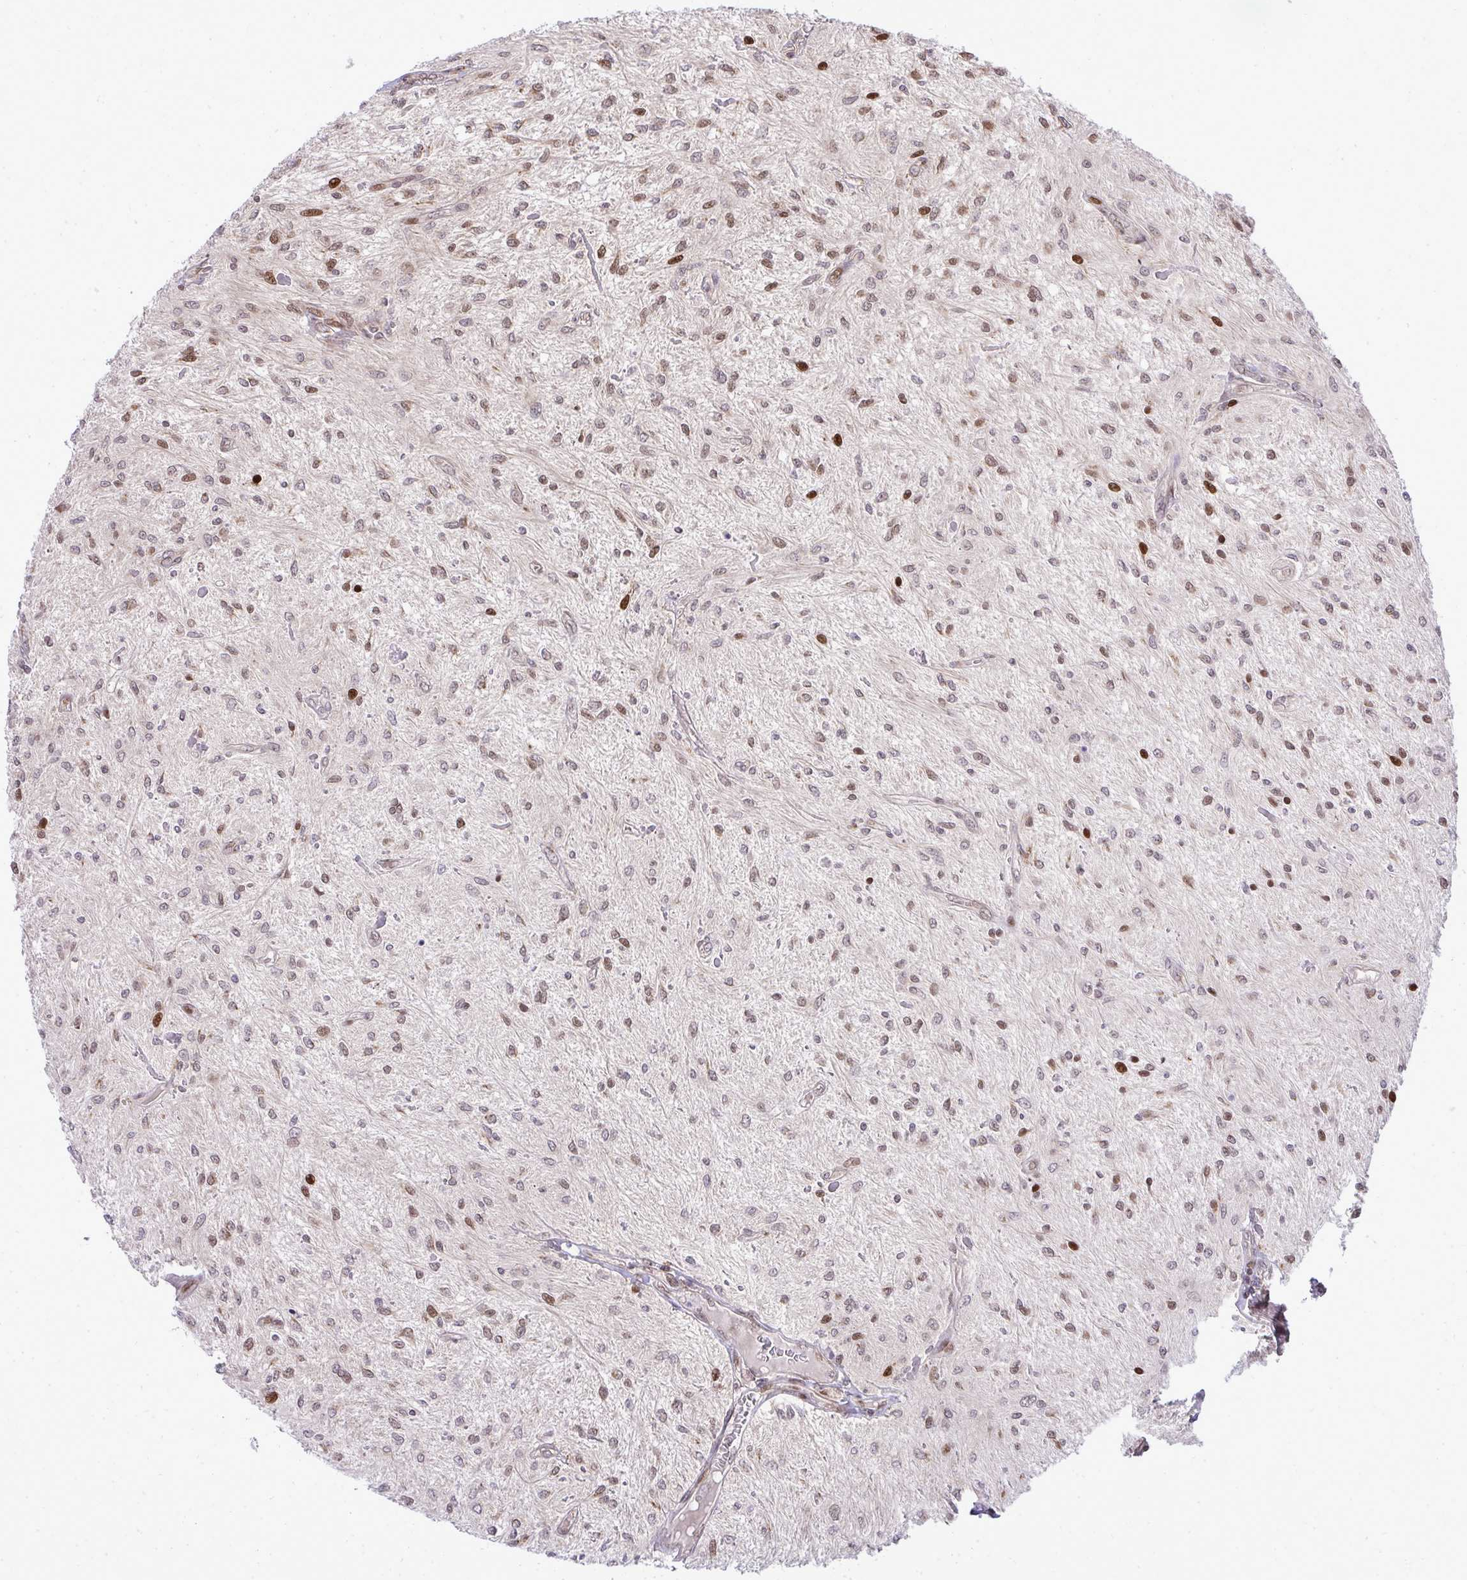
{"staining": {"intensity": "strong", "quantity": "<25%", "location": "nuclear"}, "tissue": "glioma", "cell_type": "Tumor cells", "image_type": "cancer", "snomed": [{"axis": "morphology", "description": "Glioma, malignant, Low grade"}, {"axis": "topography", "description": "Cerebellum"}], "caption": "Protein staining of low-grade glioma (malignant) tissue displays strong nuclear expression in approximately <25% of tumor cells. The protein of interest is shown in brown color, while the nuclei are stained blue.", "gene": "PIGY", "patient": {"sex": "female", "age": 14}}